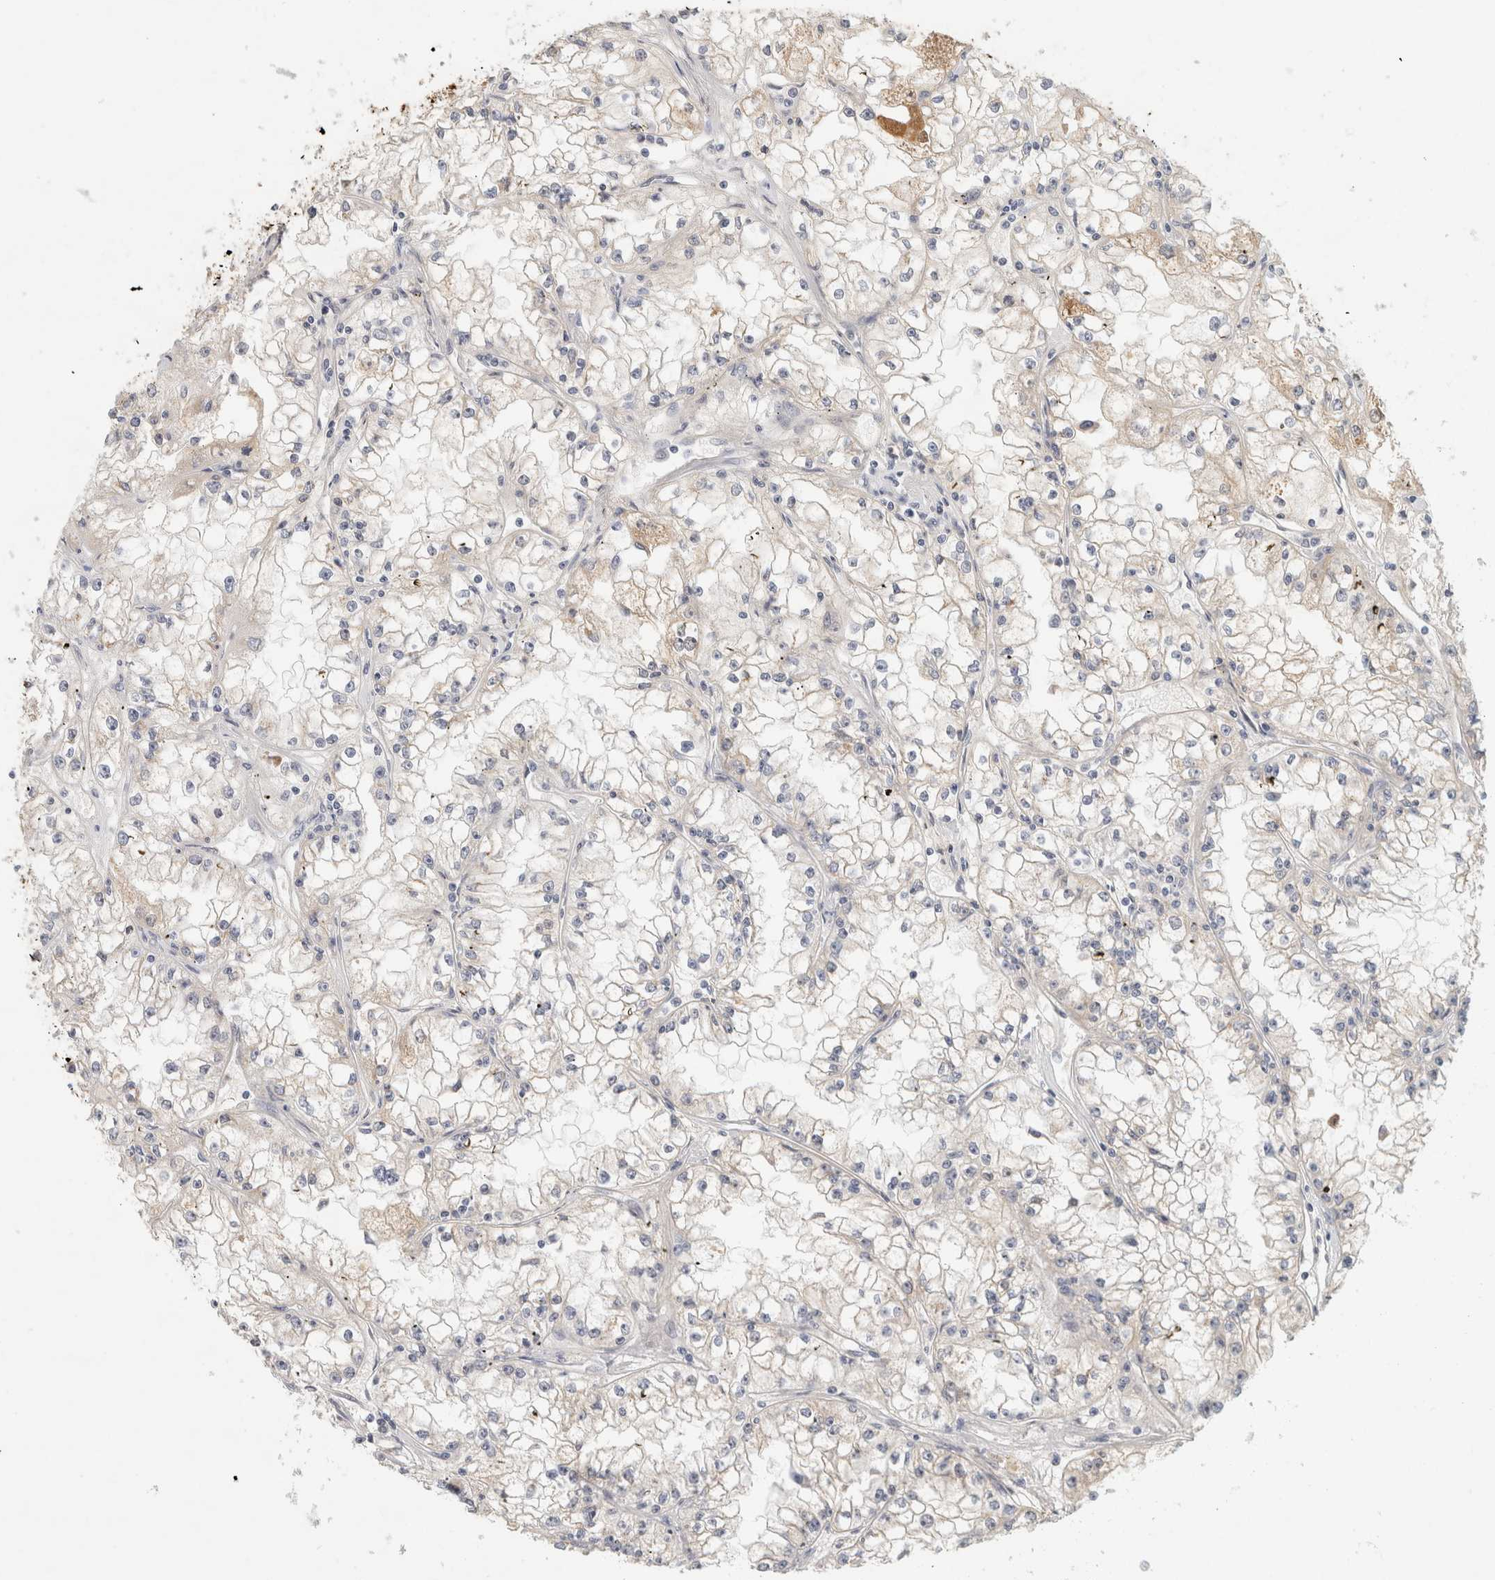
{"staining": {"intensity": "negative", "quantity": "none", "location": "none"}, "tissue": "renal cancer", "cell_type": "Tumor cells", "image_type": "cancer", "snomed": [{"axis": "morphology", "description": "Adenocarcinoma, NOS"}, {"axis": "topography", "description": "Kidney"}], "caption": "High magnification brightfield microscopy of adenocarcinoma (renal) stained with DAB (brown) and counterstained with hematoxylin (blue): tumor cells show no significant expression.", "gene": "STK31", "patient": {"sex": "male", "age": 56}}